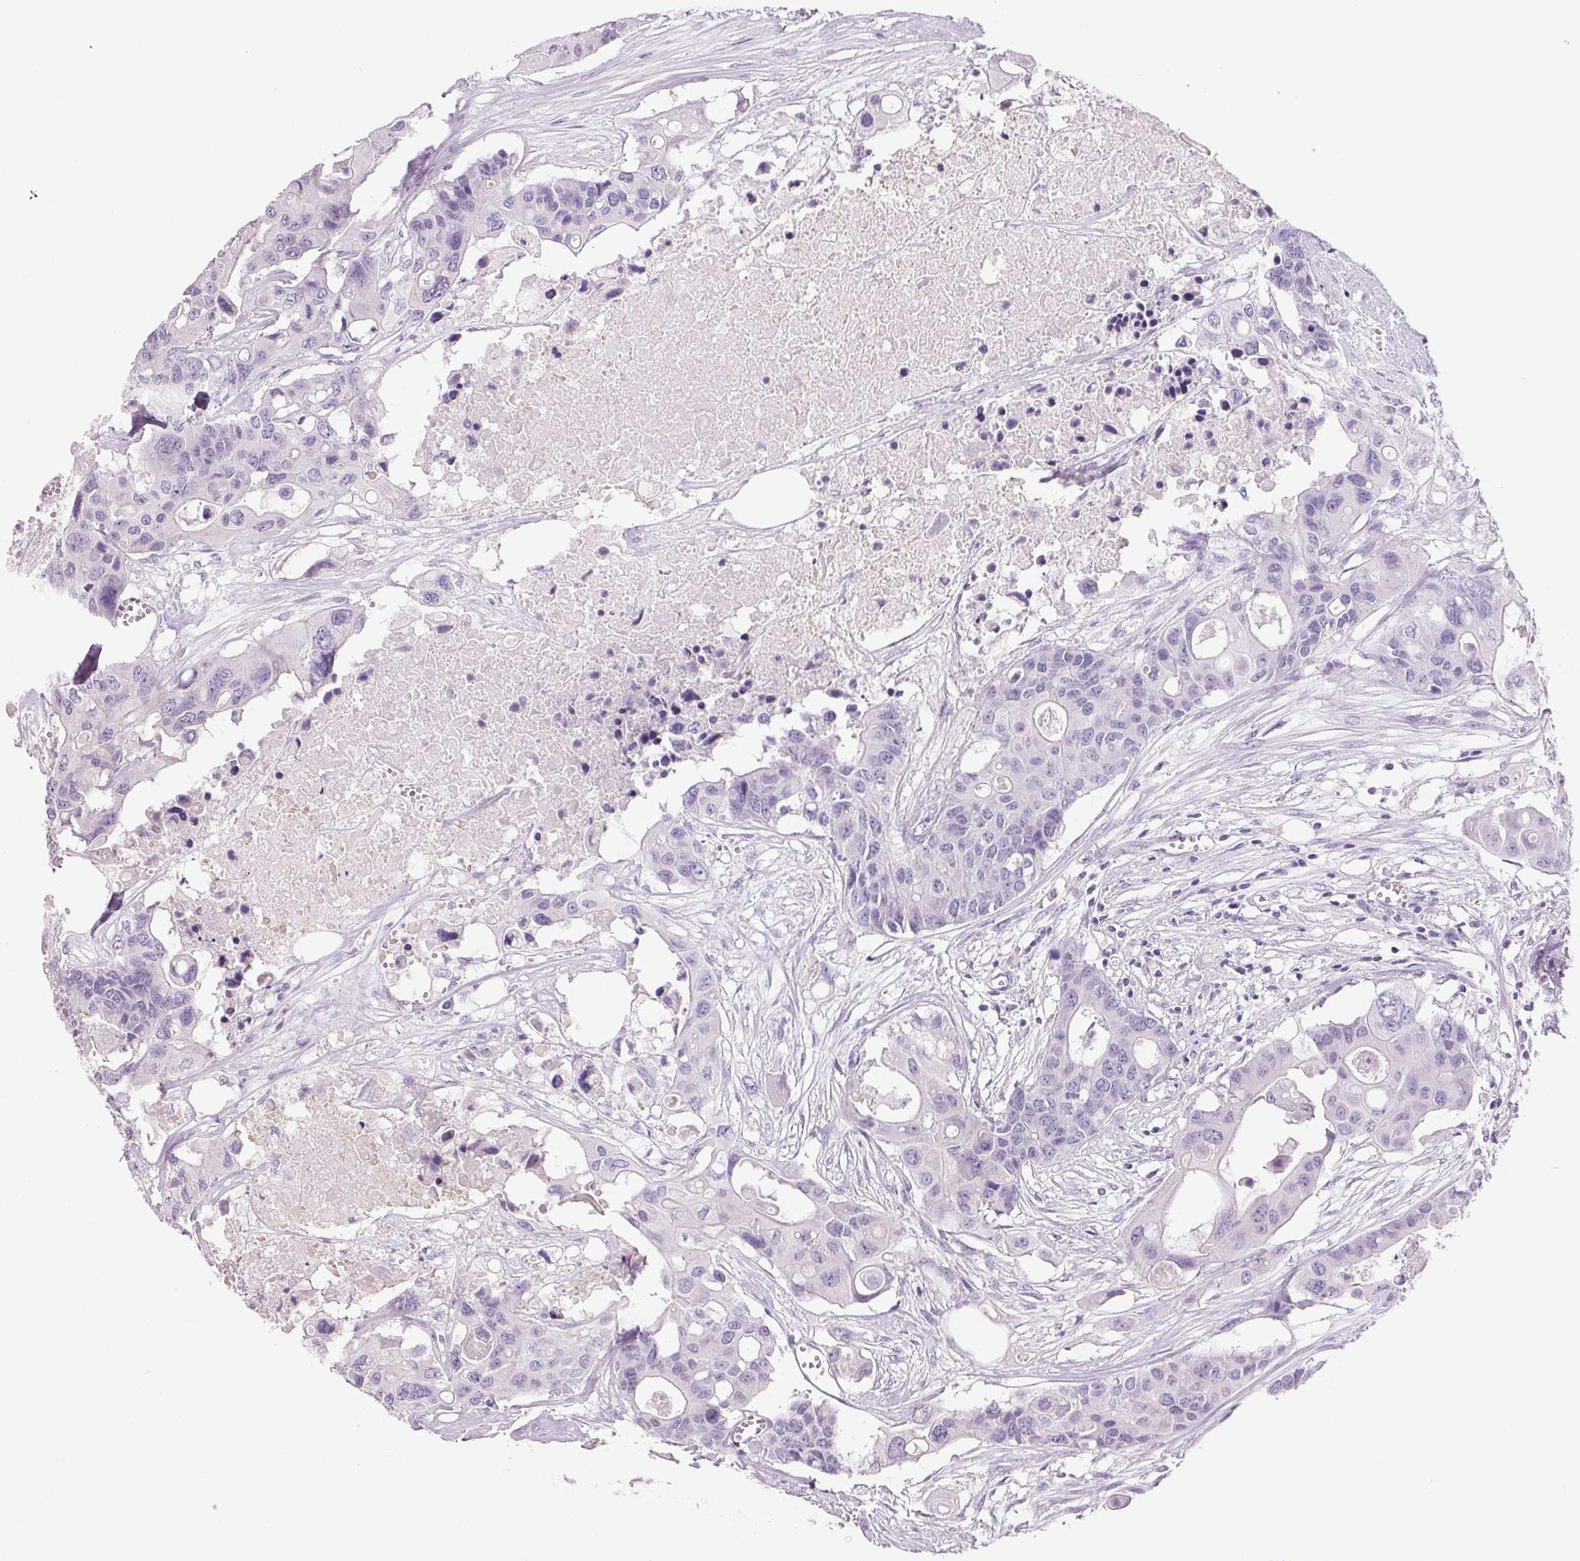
{"staining": {"intensity": "negative", "quantity": "none", "location": "none"}, "tissue": "colorectal cancer", "cell_type": "Tumor cells", "image_type": "cancer", "snomed": [{"axis": "morphology", "description": "Adenocarcinoma, NOS"}, {"axis": "topography", "description": "Colon"}], "caption": "Colorectal adenocarcinoma stained for a protein using immunohistochemistry exhibits no staining tumor cells.", "gene": "KCNK15", "patient": {"sex": "male", "age": 77}}